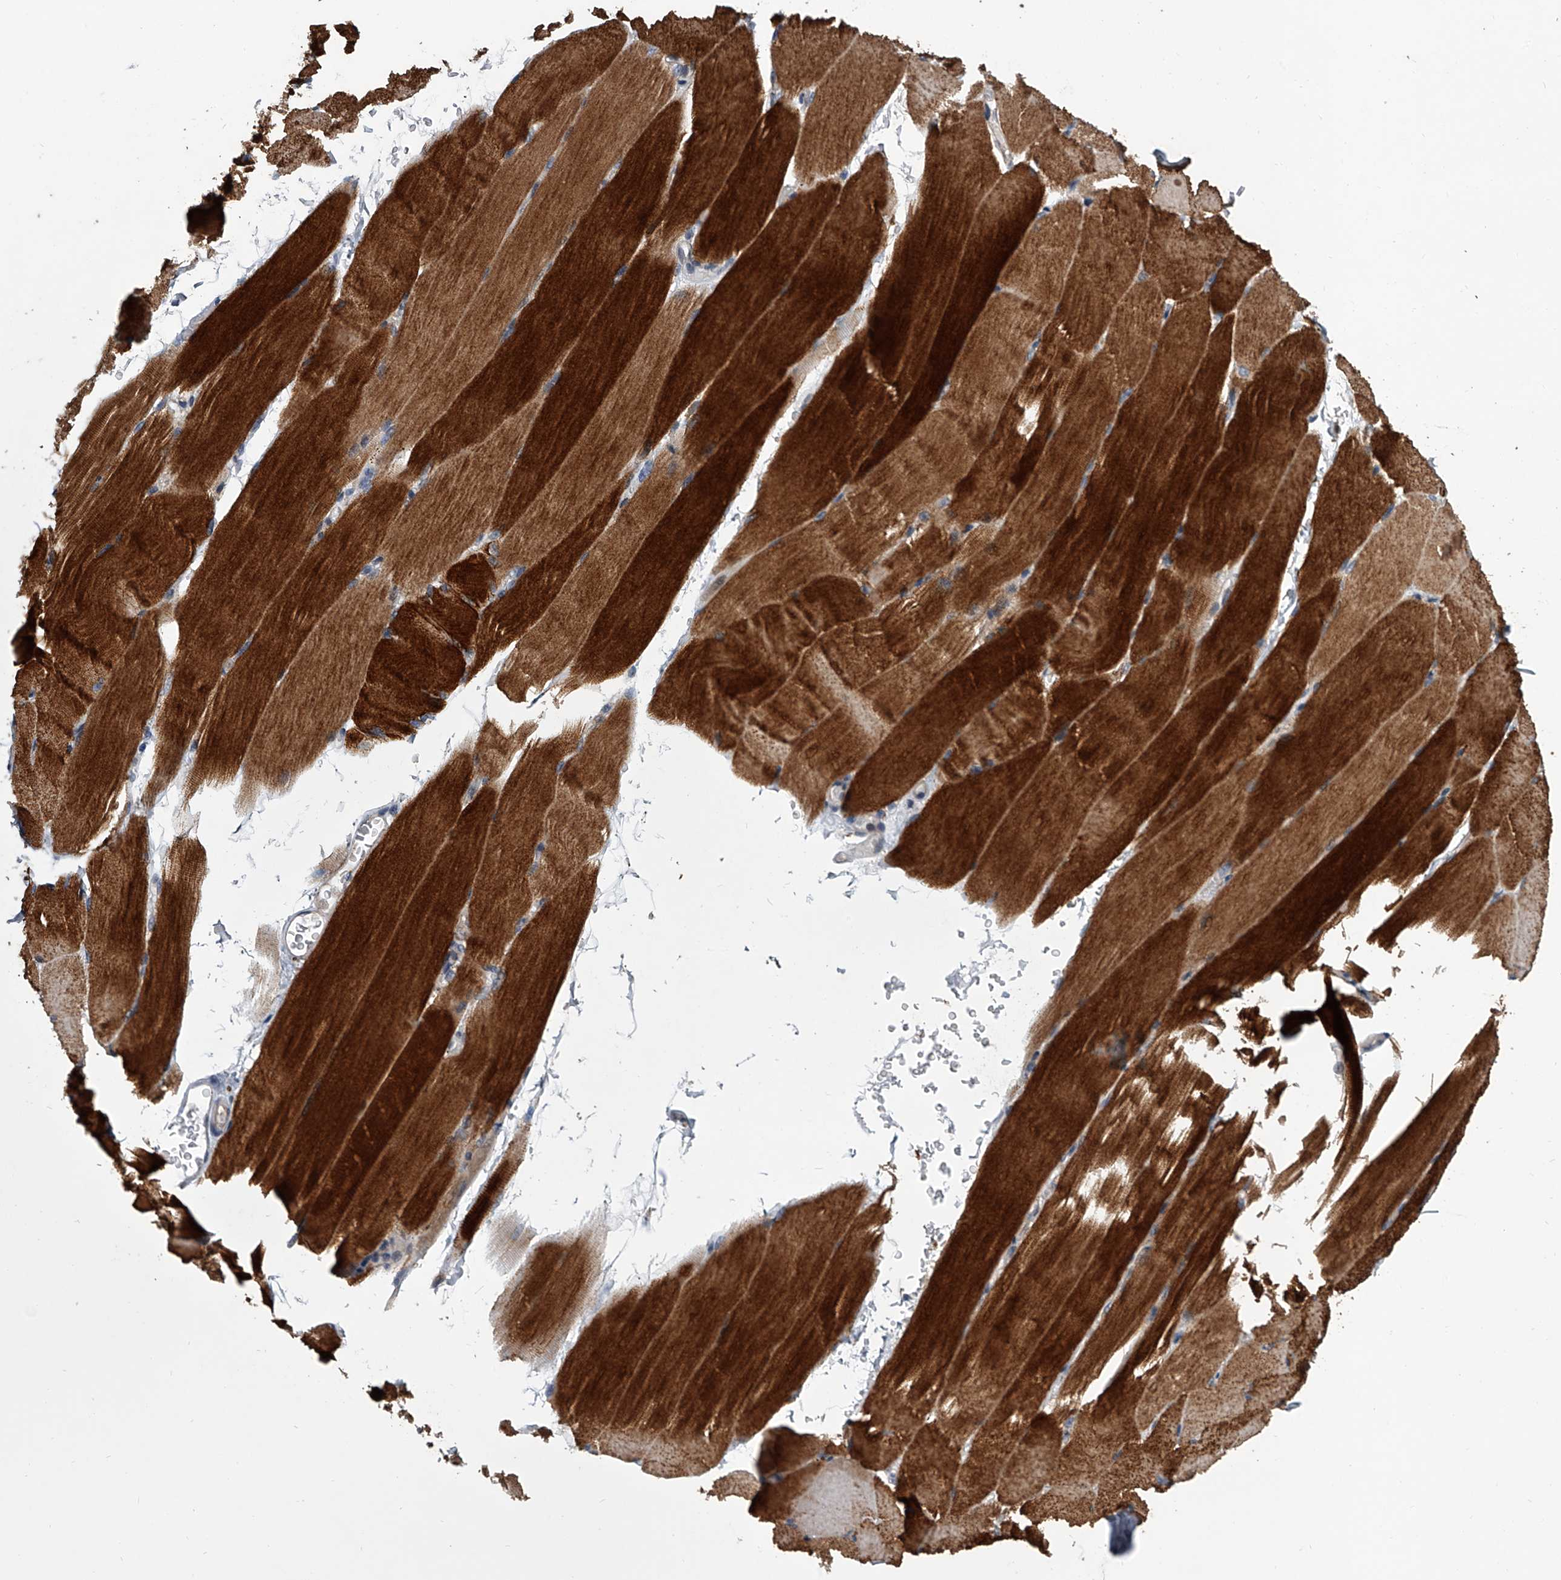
{"staining": {"intensity": "strong", "quantity": ">75%", "location": "cytoplasmic/membranous"}, "tissue": "skeletal muscle", "cell_type": "Myocytes", "image_type": "normal", "snomed": [{"axis": "morphology", "description": "Normal tissue, NOS"}, {"axis": "topography", "description": "Skeletal muscle"}, {"axis": "topography", "description": "Parathyroid gland"}], "caption": "Skeletal muscle stained with DAB immunohistochemistry (IHC) reveals high levels of strong cytoplasmic/membranous staining in approximately >75% of myocytes.", "gene": "TRIM8", "patient": {"sex": "female", "age": 37}}